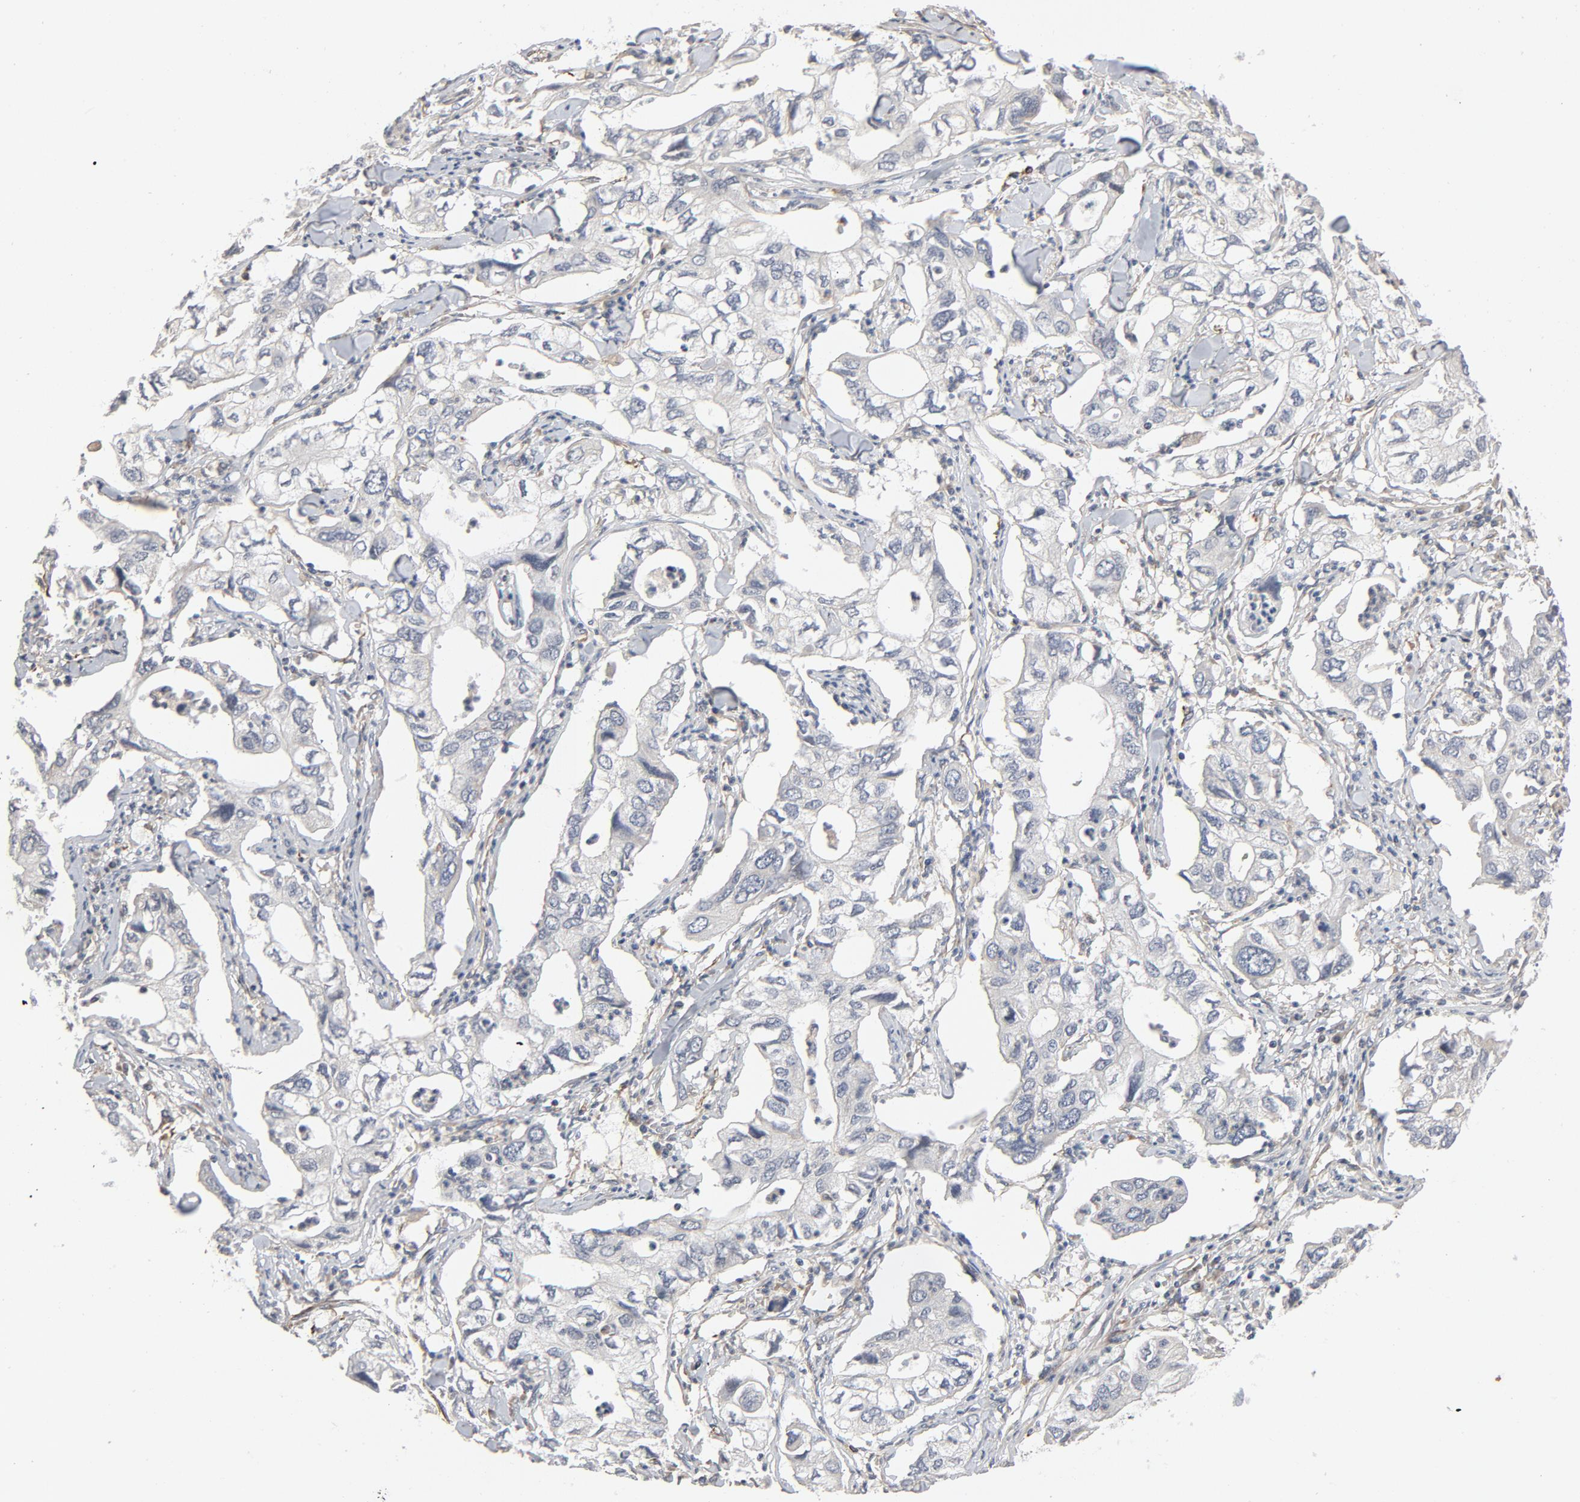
{"staining": {"intensity": "weak", "quantity": ">75%", "location": "cytoplasmic/membranous"}, "tissue": "lung cancer", "cell_type": "Tumor cells", "image_type": "cancer", "snomed": [{"axis": "morphology", "description": "Adenocarcinoma, NOS"}, {"axis": "topography", "description": "Lung"}], "caption": "High-power microscopy captured an IHC image of lung adenocarcinoma, revealing weak cytoplasmic/membranous staining in approximately >75% of tumor cells.", "gene": "TRIOBP", "patient": {"sex": "male", "age": 48}}